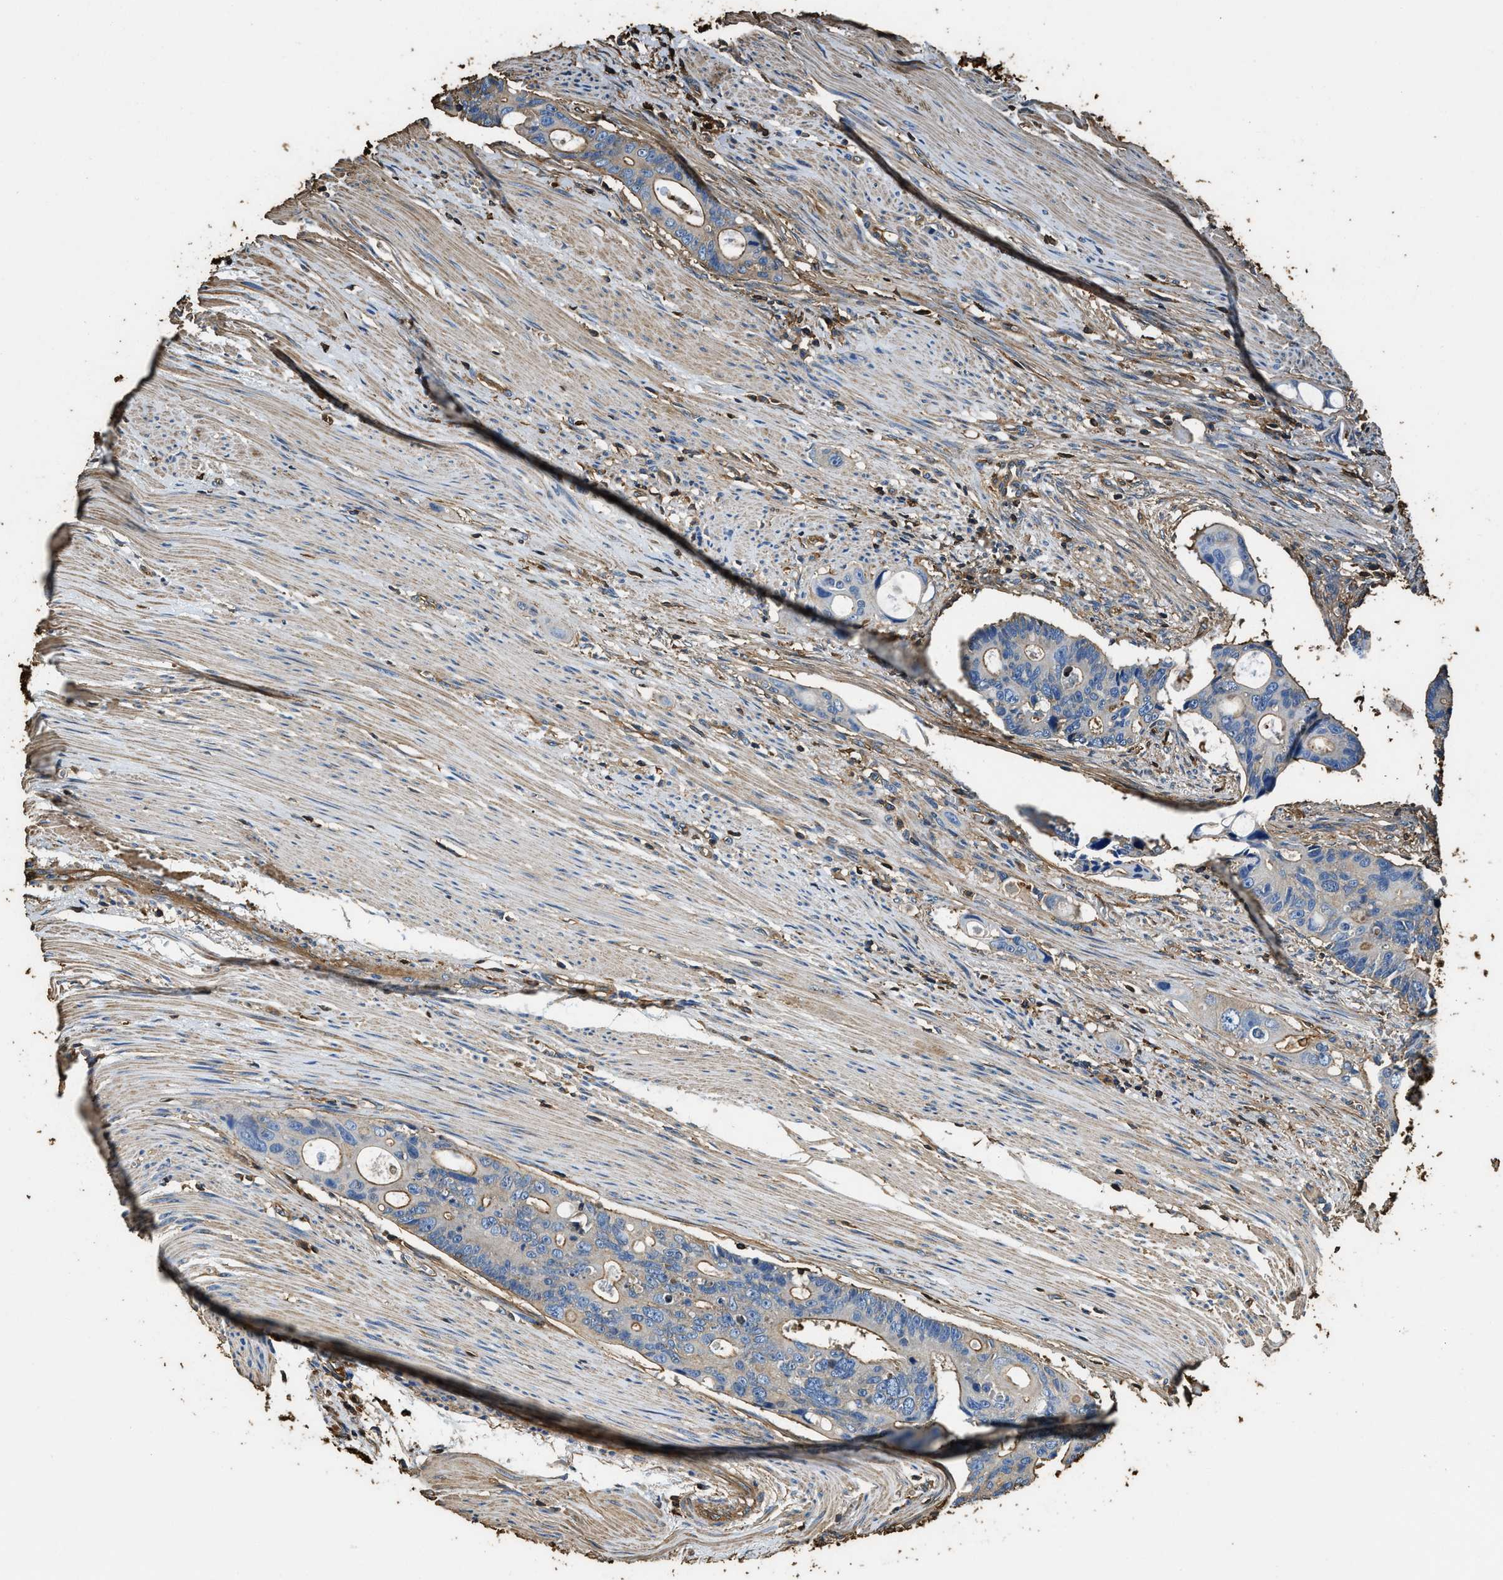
{"staining": {"intensity": "moderate", "quantity": "25%-75%", "location": "cytoplasmic/membranous"}, "tissue": "colorectal cancer", "cell_type": "Tumor cells", "image_type": "cancer", "snomed": [{"axis": "morphology", "description": "Adenocarcinoma, NOS"}, {"axis": "topography", "description": "Colon"}], "caption": "The histopathology image displays staining of adenocarcinoma (colorectal), revealing moderate cytoplasmic/membranous protein staining (brown color) within tumor cells.", "gene": "ACCS", "patient": {"sex": "female", "age": 57}}